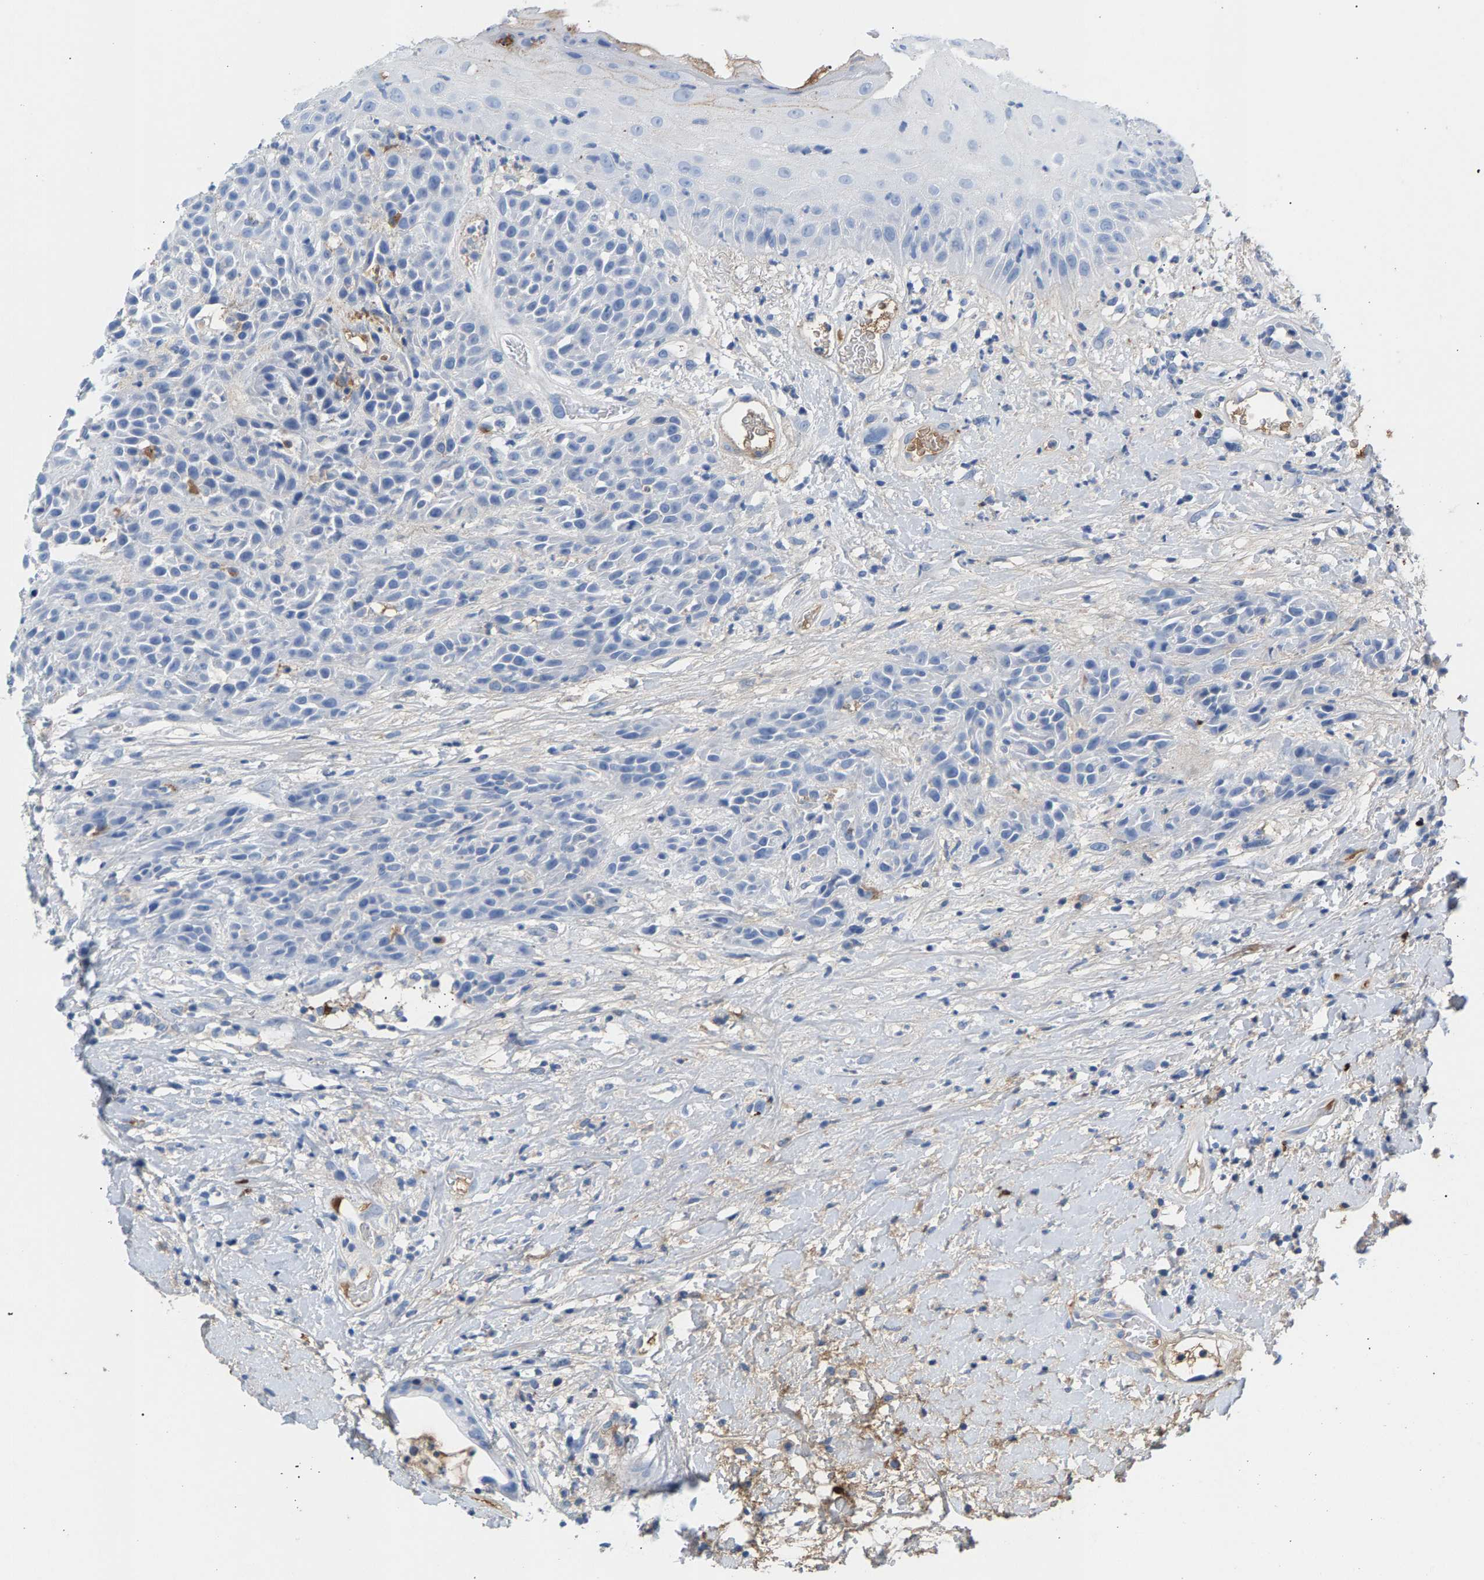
{"staining": {"intensity": "negative", "quantity": "none", "location": "none"}, "tissue": "head and neck cancer", "cell_type": "Tumor cells", "image_type": "cancer", "snomed": [{"axis": "morphology", "description": "Normal tissue, NOS"}, {"axis": "morphology", "description": "Squamous cell carcinoma, NOS"}, {"axis": "topography", "description": "Cartilage tissue"}, {"axis": "topography", "description": "Head-Neck"}], "caption": "Tumor cells show no significant expression in head and neck squamous cell carcinoma.", "gene": "APOH", "patient": {"sex": "male", "age": 62}}